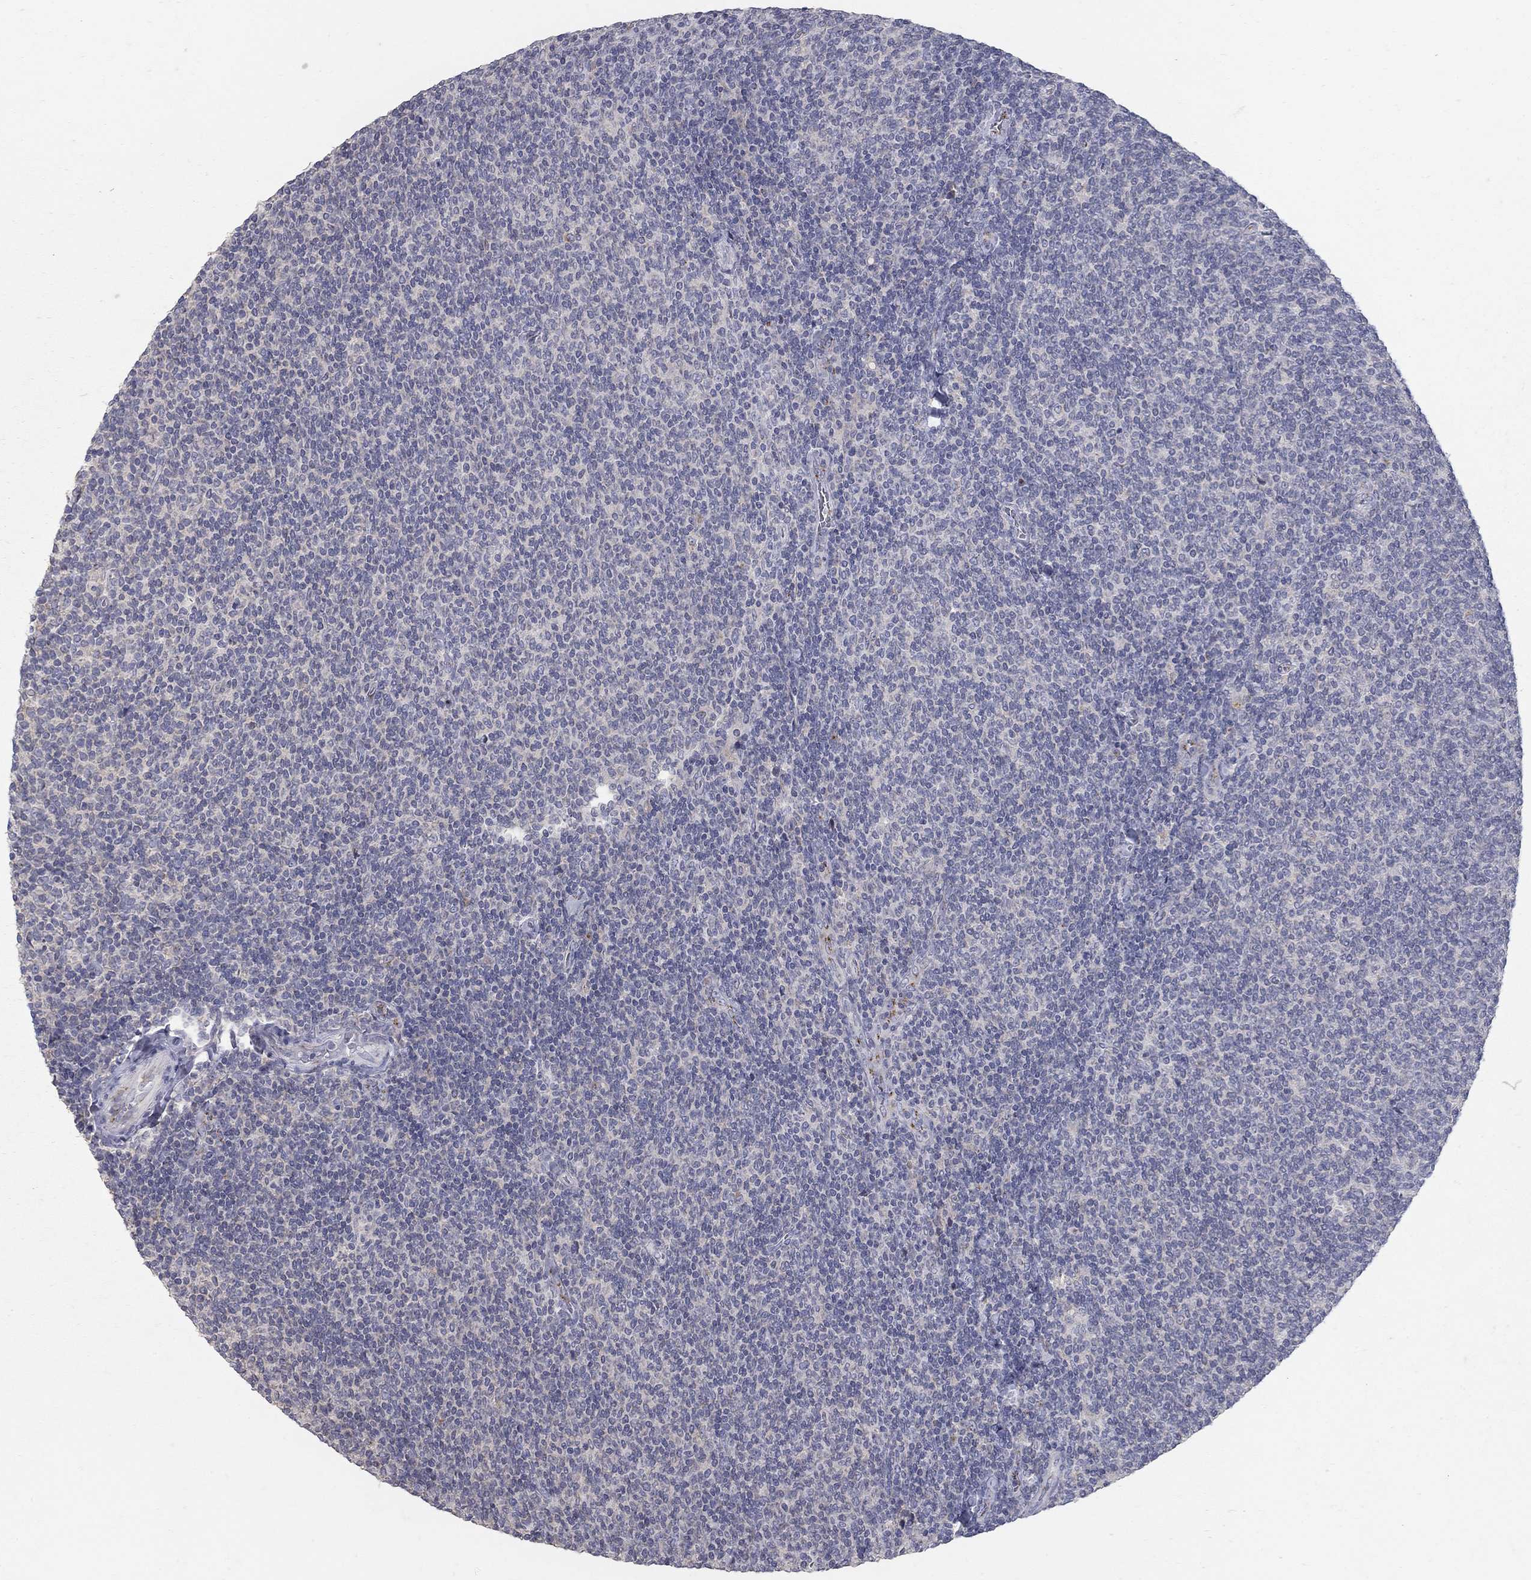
{"staining": {"intensity": "negative", "quantity": "none", "location": "none"}, "tissue": "lymphoma", "cell_type": "Tumor cells", "image_type": "cancer", "snomed": [{"axis": "morphology", "description": "Malignant lymphoma, non-Hodgkin's type, Low grade"}, {"axis": "topography", "description": "Lymph node"}], "caption": "DAB (3,3'-diaminobenzidine) immunohistochemical staining of malignant lymphoma, non-Hodgkin's type (low-grade) reveals no significant staining in tumor cells.", "gene": "KIAA0319L", "patient": {"sex": "male", "age": 52}}